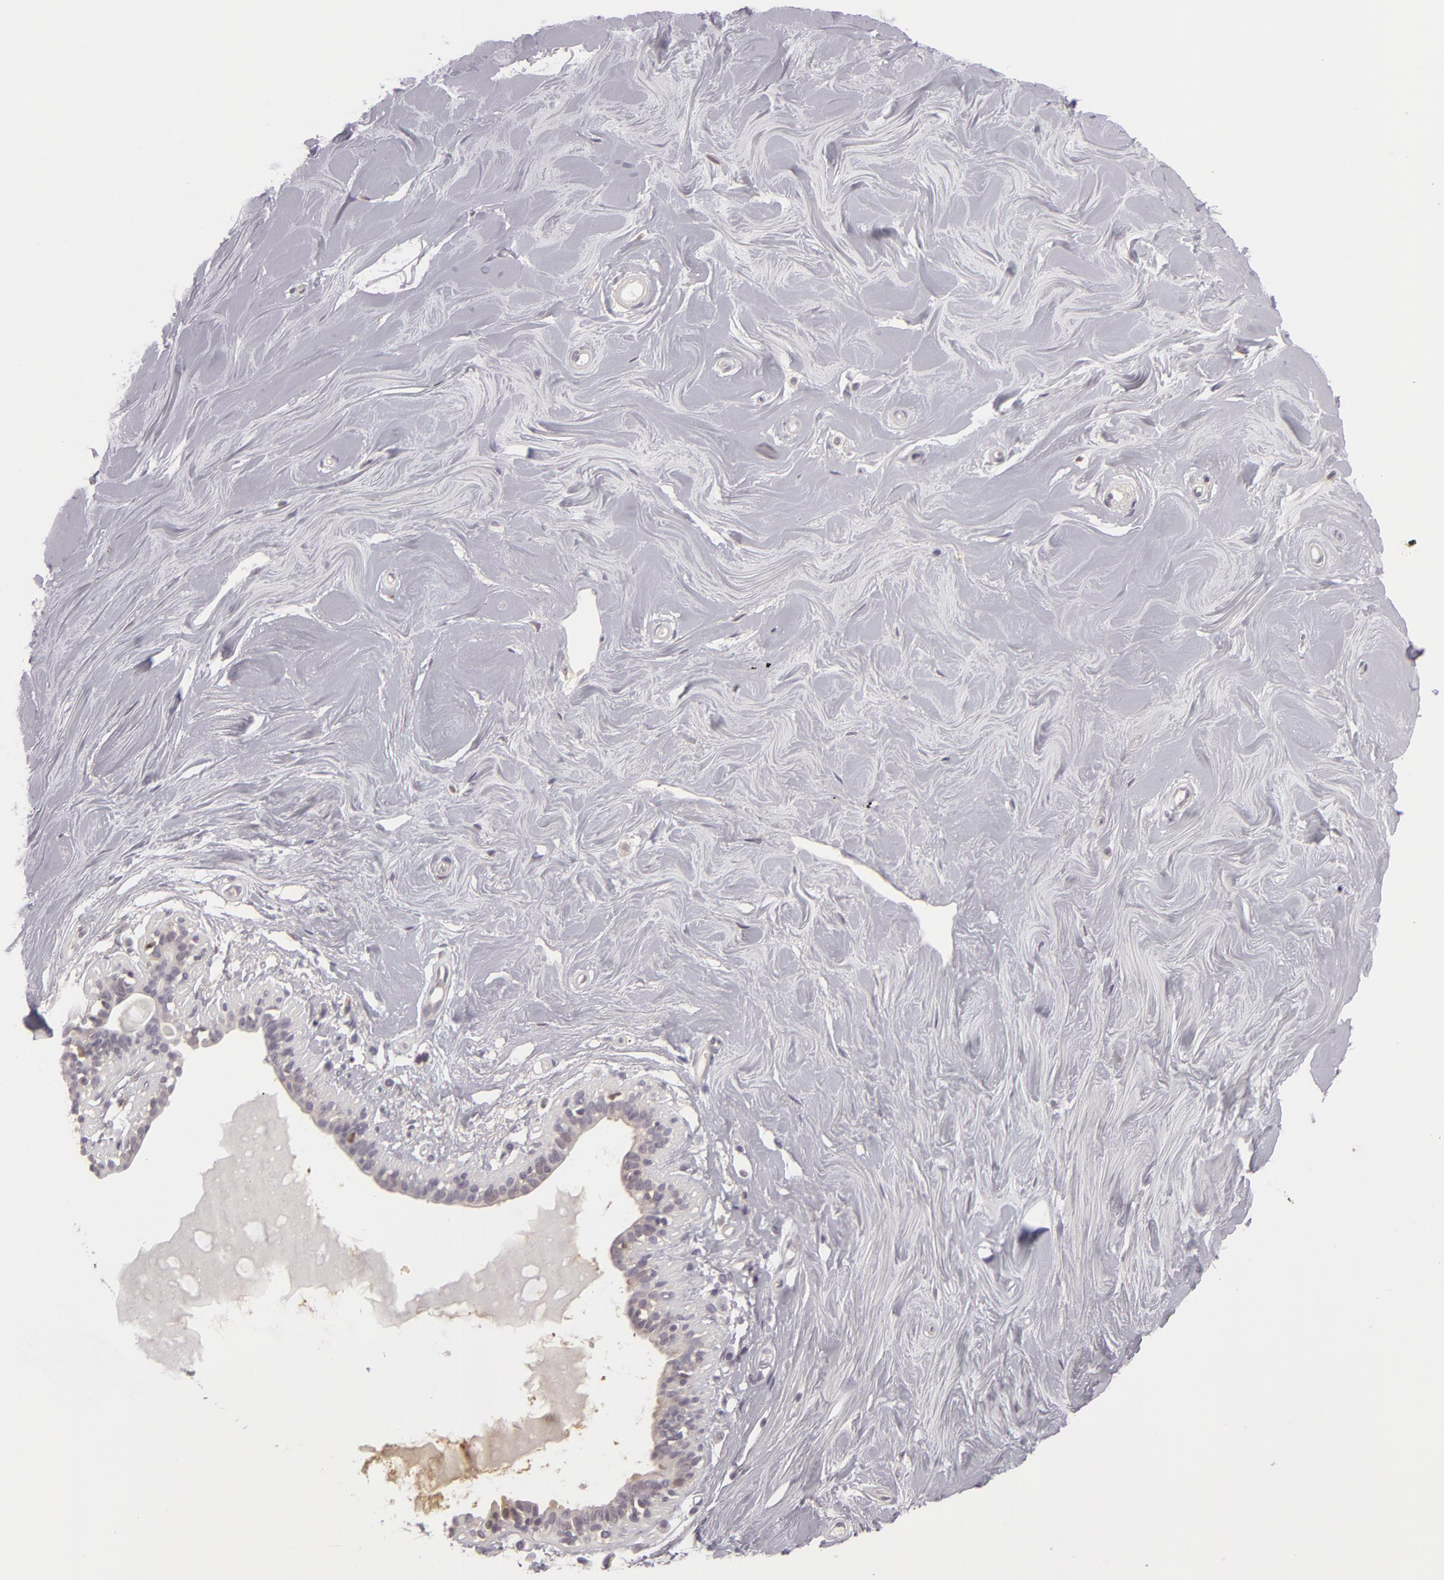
{"staining": {"intensity": "negative", "quantity": "none", "location": "none"}, "tissue": "adipose tissue", "cell_type": "Adipocytes", "image_type": "normal", "snomed": [{"axis": "morphology", "description": "Normal tissue, NOS"}, {"axis": "topography", "description": "Breast"}], "caption": "This is an immunohistochemistry photomicrograph of unremarkable human adipose tissue. There is no positivity in adipocytes.", "gene": "GNPDA1", "patient": {"sex": "female", "age": 44}}